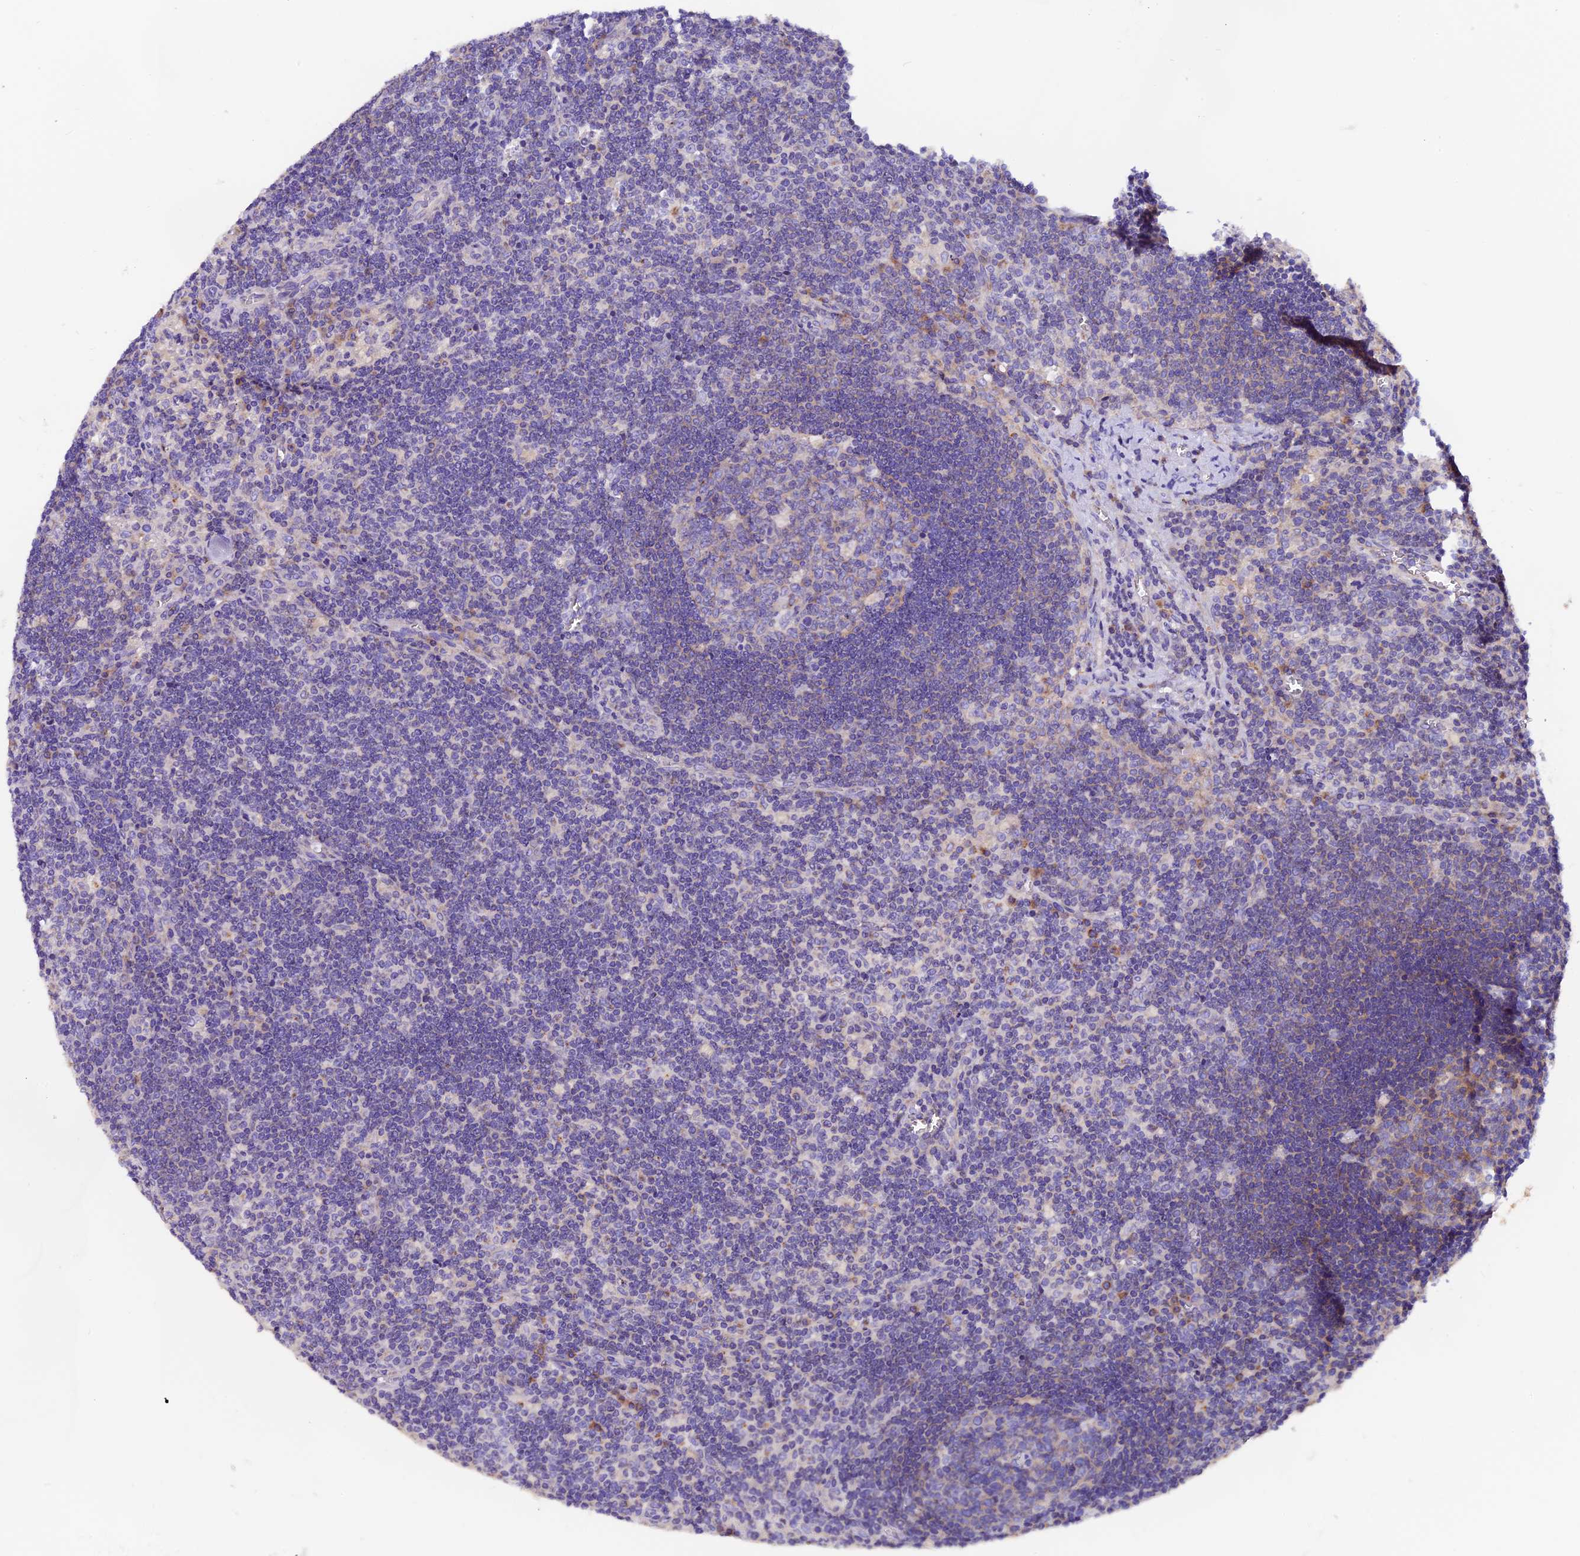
{"staining": {"intensity": "weak", "quantity": "<25%", "location": "cytoplasmic/membranous"}, "tissue": "lymph node", "cell_type": "Germinal center cells", "image_type": "normal", "snomed": [{"axis": "morphology", "description": "Normal tissue, NOS"}, {"axis": "topography", "description": "Lymph node"}], "caption": "Immunohistochemical staining of unremarkable human lymph node shows no significant positivity in germinal center cells.", "gene": "COMTD1", "patient": {"sex": "male", "age": 58}}